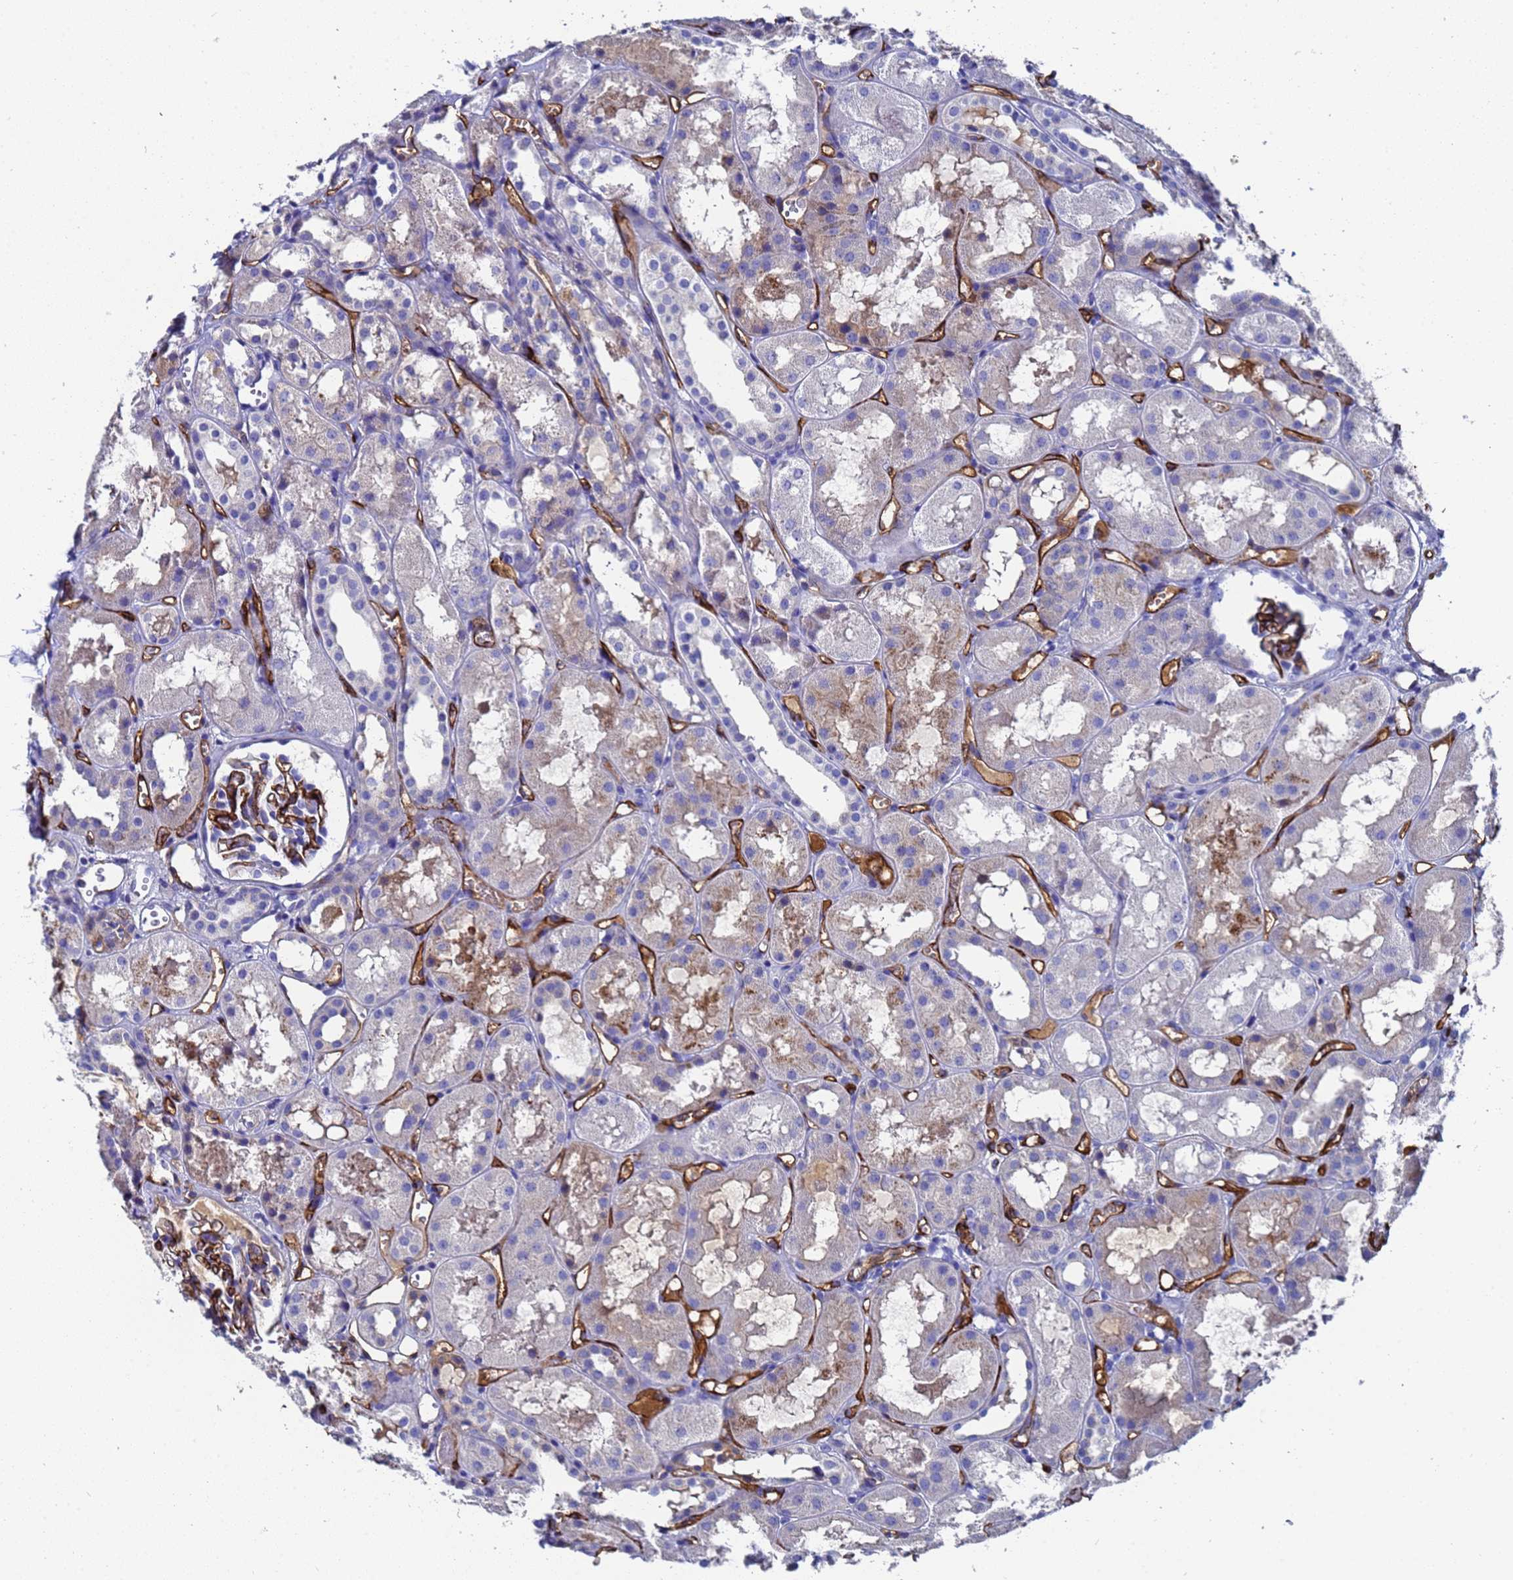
{"staining": {"intensity": "strong", "quantity": "25%-75%", "location": "cytoplasmic/membranous"}, "tissue": "kidney", "cell_type": "Cells in glomeruli", "image_type": "normal", "snomed": [{"axis": "morphology", "description": "Normal tissue, NOS"}, {"axis": "topography", "description": "Kidney"}], "caption": "A brown stain highlights strong cytoplasmic/membranous expression of a protein in cells in glomeruli of normal human kidney. Immunohistochemistry stains the protein in brown and the nuclei are stained blue.", "gene": "ADIPOQ", "patient": {"sex": "male", "age": 16}}